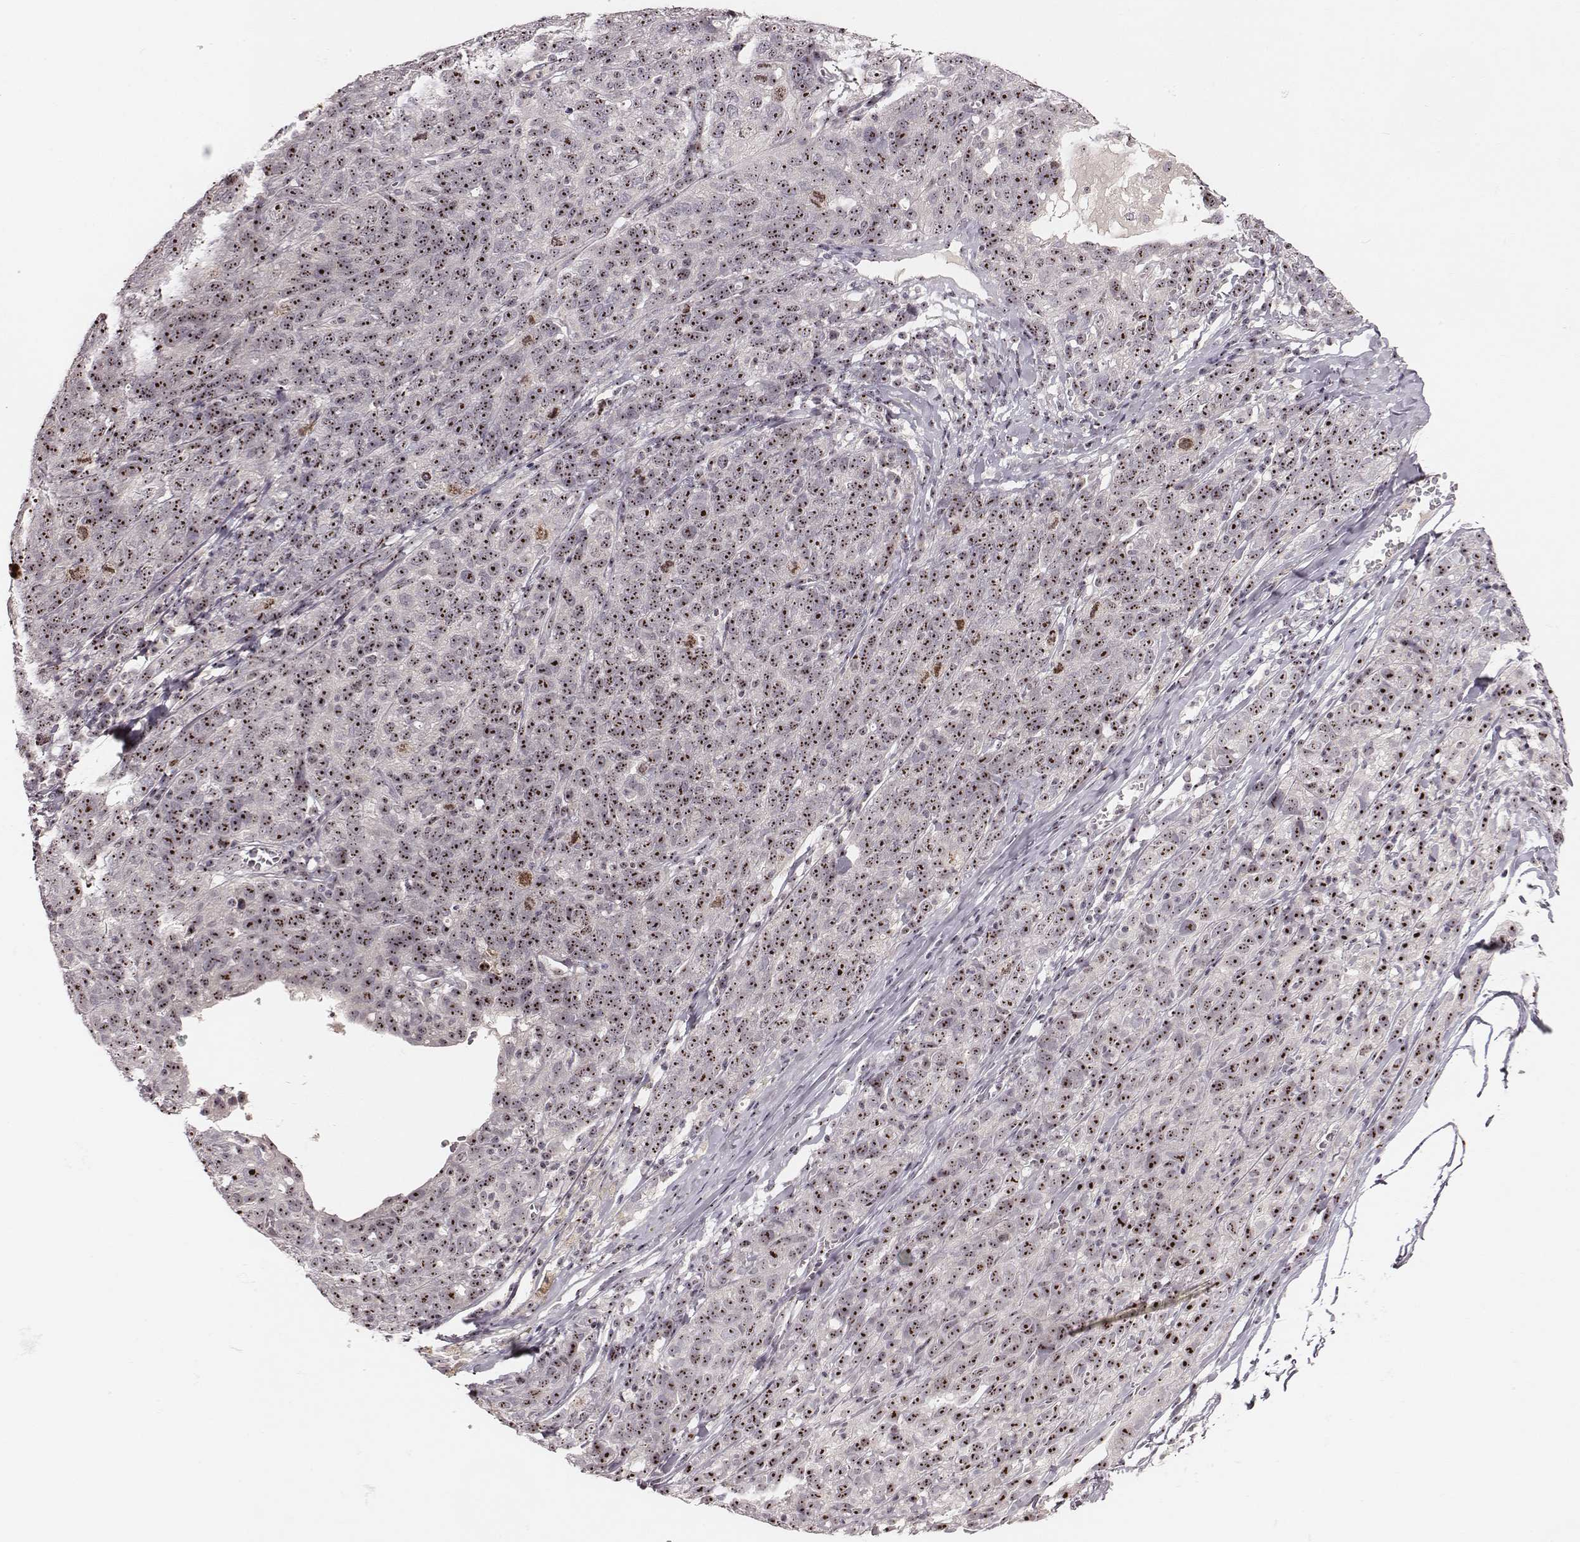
{"staining": {"intensity": "moderate", "quantity": ">75%", "location": "nuclear"}, "tissue": "ovarian cancer", "cell_type": "Tumor cells", "image_type": "cancer", "snomed": [{"axis": "morphology", "description": "Cystadenocarcinoma, serous, NOS"}, {"axis": "topography", "description": "Ovary"}], "caption": "Human ovarian serous cystadenocarcinoma stained with a protein marker exhibits moderate staining in tumor cells.", "gene": "NOP56", "patient": {"sex": "female", "age": 71}}